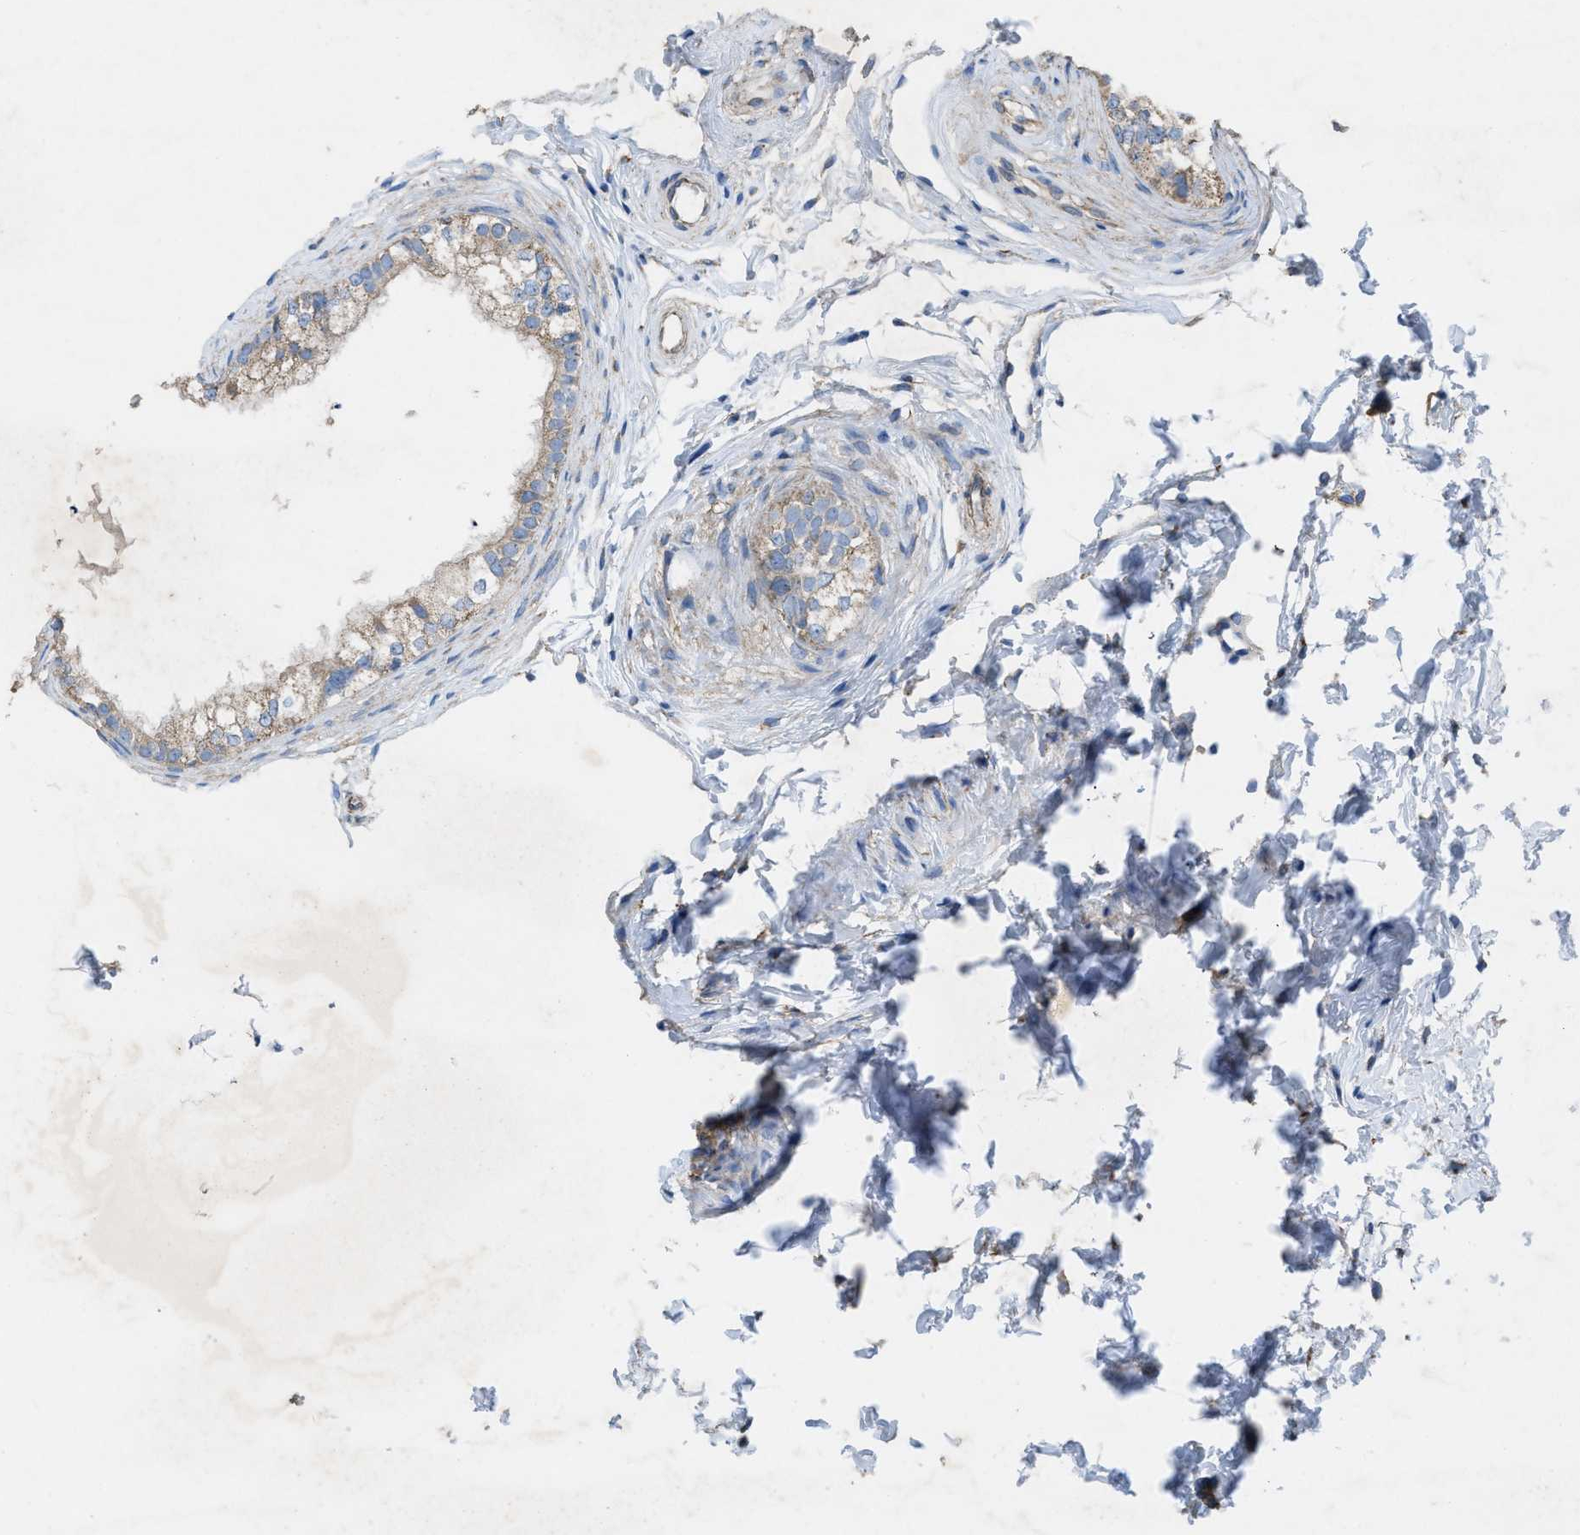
{"staining": {"intensity": "weak", "quantity": ">75%", "location": "cytoplasmic/membranous"}, "tissue": "epididymis", "cell_type": "Glandular cells", "image_type": "normal", "snomed": [{"axis": "morphology", "description": "Normal tissue, NOS"}, {"axis": "topography", "description": "Epididymis"}], "caption": "Immunohistochemistry of normal epididymis demonstrates low levels of weak cytoplasmic/membranous expression in about >75% of glandular cells.", "gene": "DOLPP1", "patient": {"sex": "male", "age": 56}}